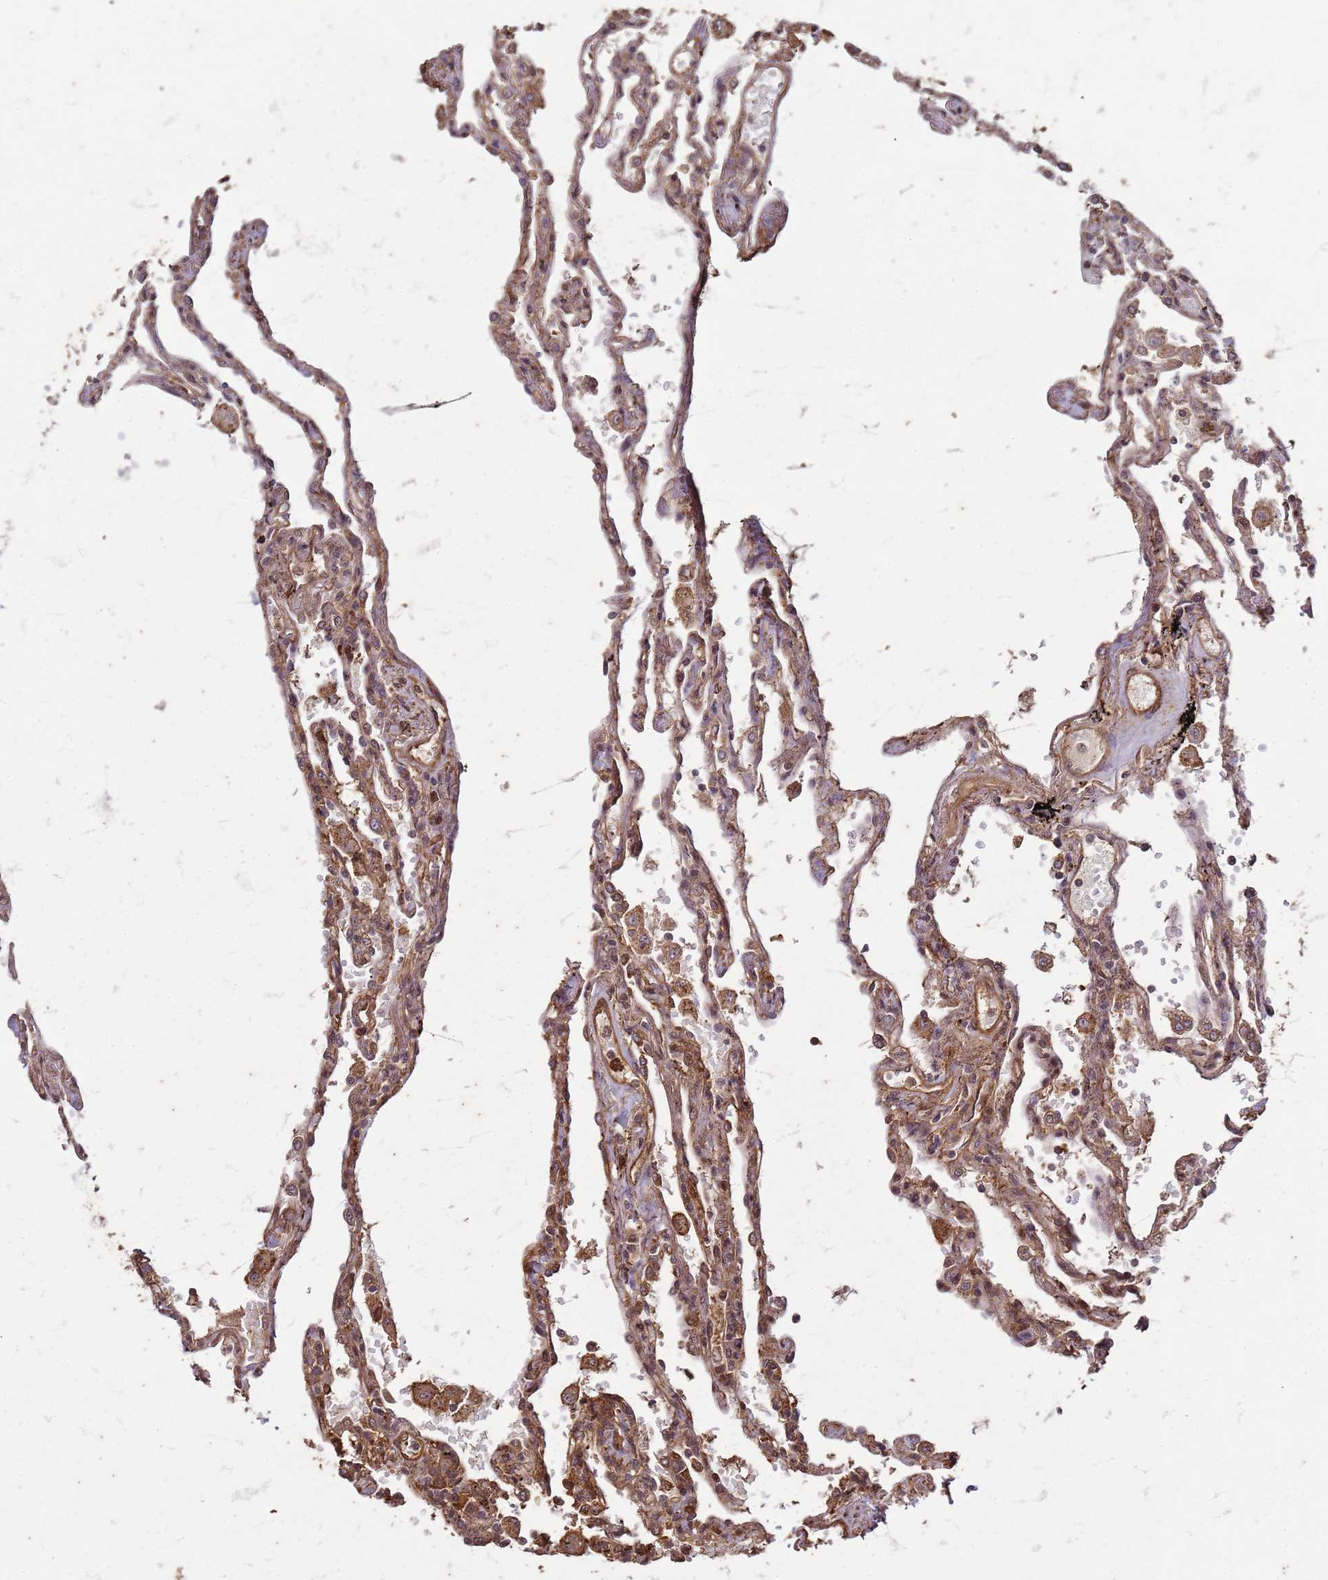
{"staining": {"intensity": "moderate", "quantity": "25%-75%", "location": "cytoplasmic/membranous,nuclear"}, "tissue": "lung", "cell_type": "Alveolar cells", "image_type": "normal", "snomed": [{"axis": "morphology", "description": "Normal tissue, NOS"}, {"axis": "topography", "description": "Lung"}], "caption": "This is a histology image of IHC staining of unremarkable lung, which shows moderate staining in the cytoplasmic/membranous,nuclear of alveolar cells.", "gene": "KIF26A", "patient": {"sex": "female", "age": 67}}